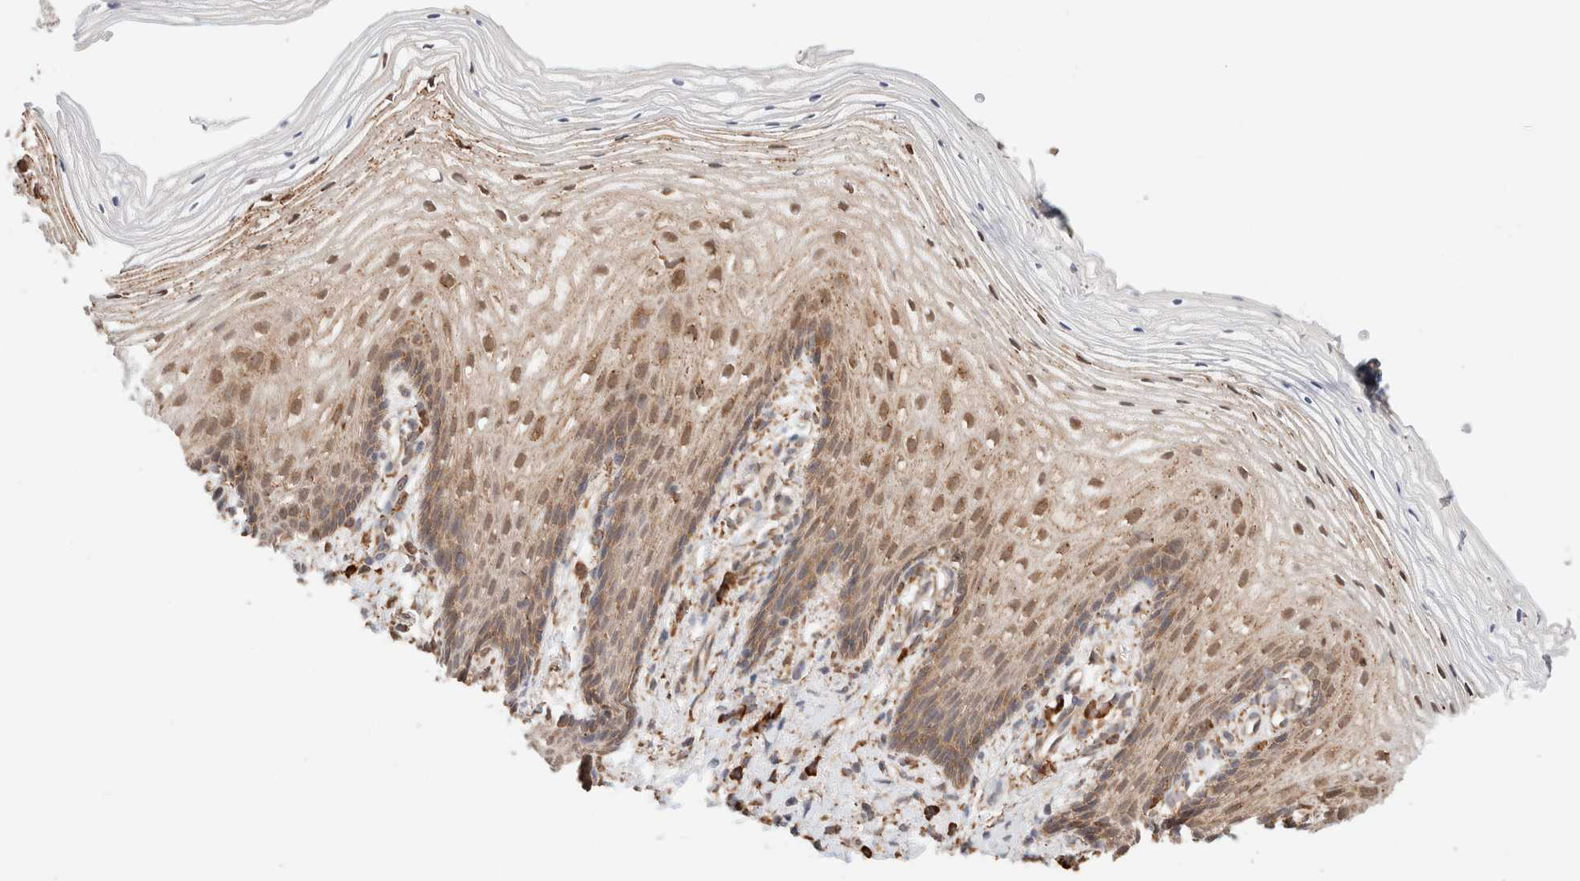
{"staining": {"intensity": "moderate", "quantity": ">75%", "location": "cytoplasmic/membranous,nuclear"}, "tissue": "vagina", "cell_type": "Squamous epithelial cells", "image_type": "normal", "snomed": [{"axis": "morphology", "description": "Normal tissue, NOS"}, {"axis": "topography", "description": "Vagina"}], "caption": "A brown stain labels moderate cytoplasmic/membranous,nuclear staining of a protein in squamous epithelial cells of benign vagina.", "gene": "INTS1", "patient": {"sex": "female", "age": 60}}